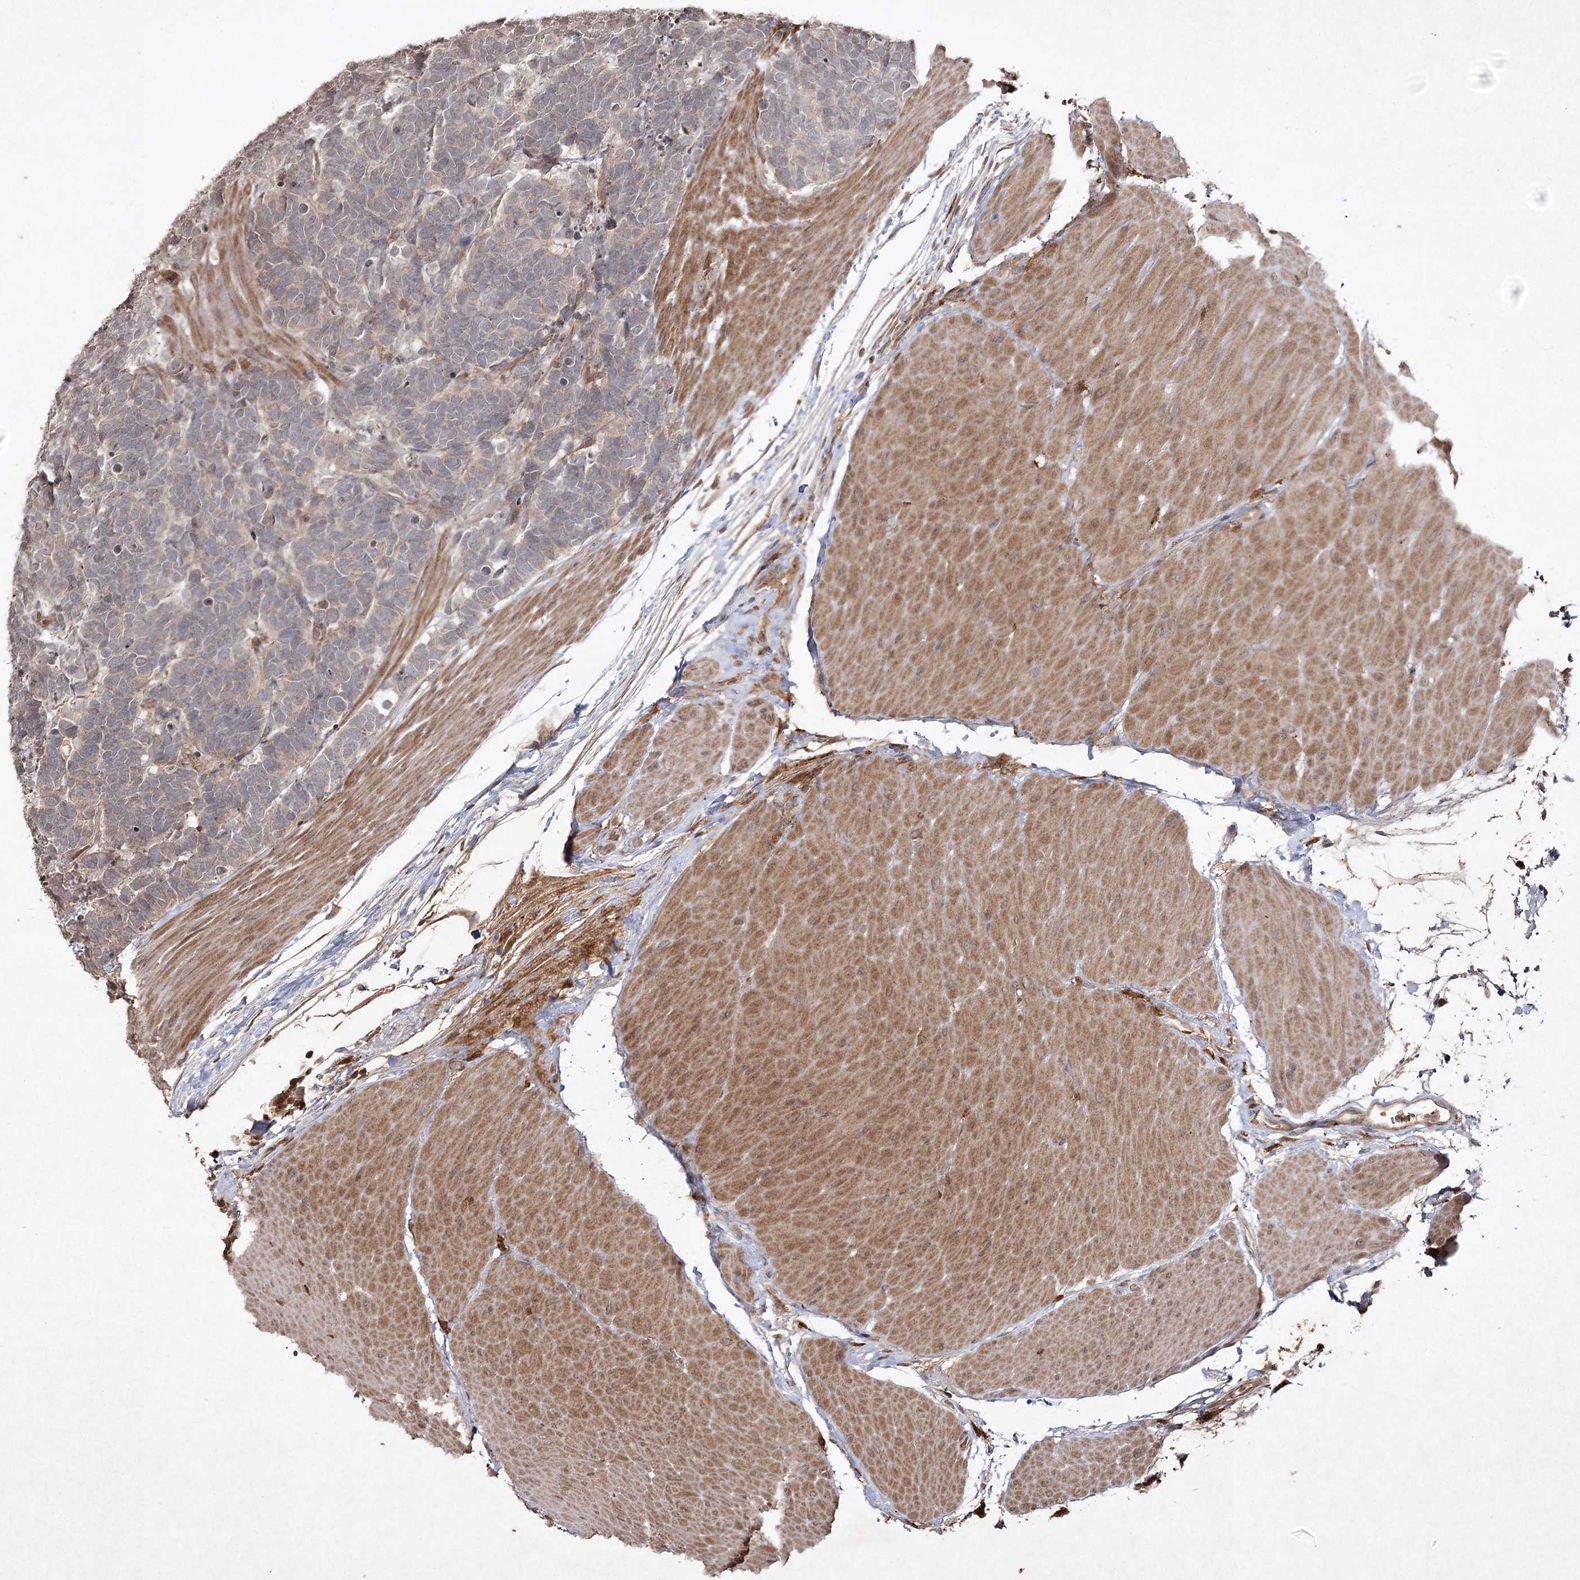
{"staining": {"intensity": "negative", "quantity": "none", "location": "none"}, "tissue": "carcinoid", "cell_type": "Tumor cells", "image_type": "cancer", "snomed": [{"axis": "morphology", "description": "Carcinoma, NOS"}, {"axis": "morphology", "description": "Carcinoid, malignant, NOS"}, {"axis": "topography", "description": "Urinary bladder"}], "caption": "Immunohistochemistry photomicrograph of carcinoma stained for a protein (brown), which reveals no expression in tumor cells.", "gene": "CYP2B6", "patient": {"sex": "male", "age": 57}}